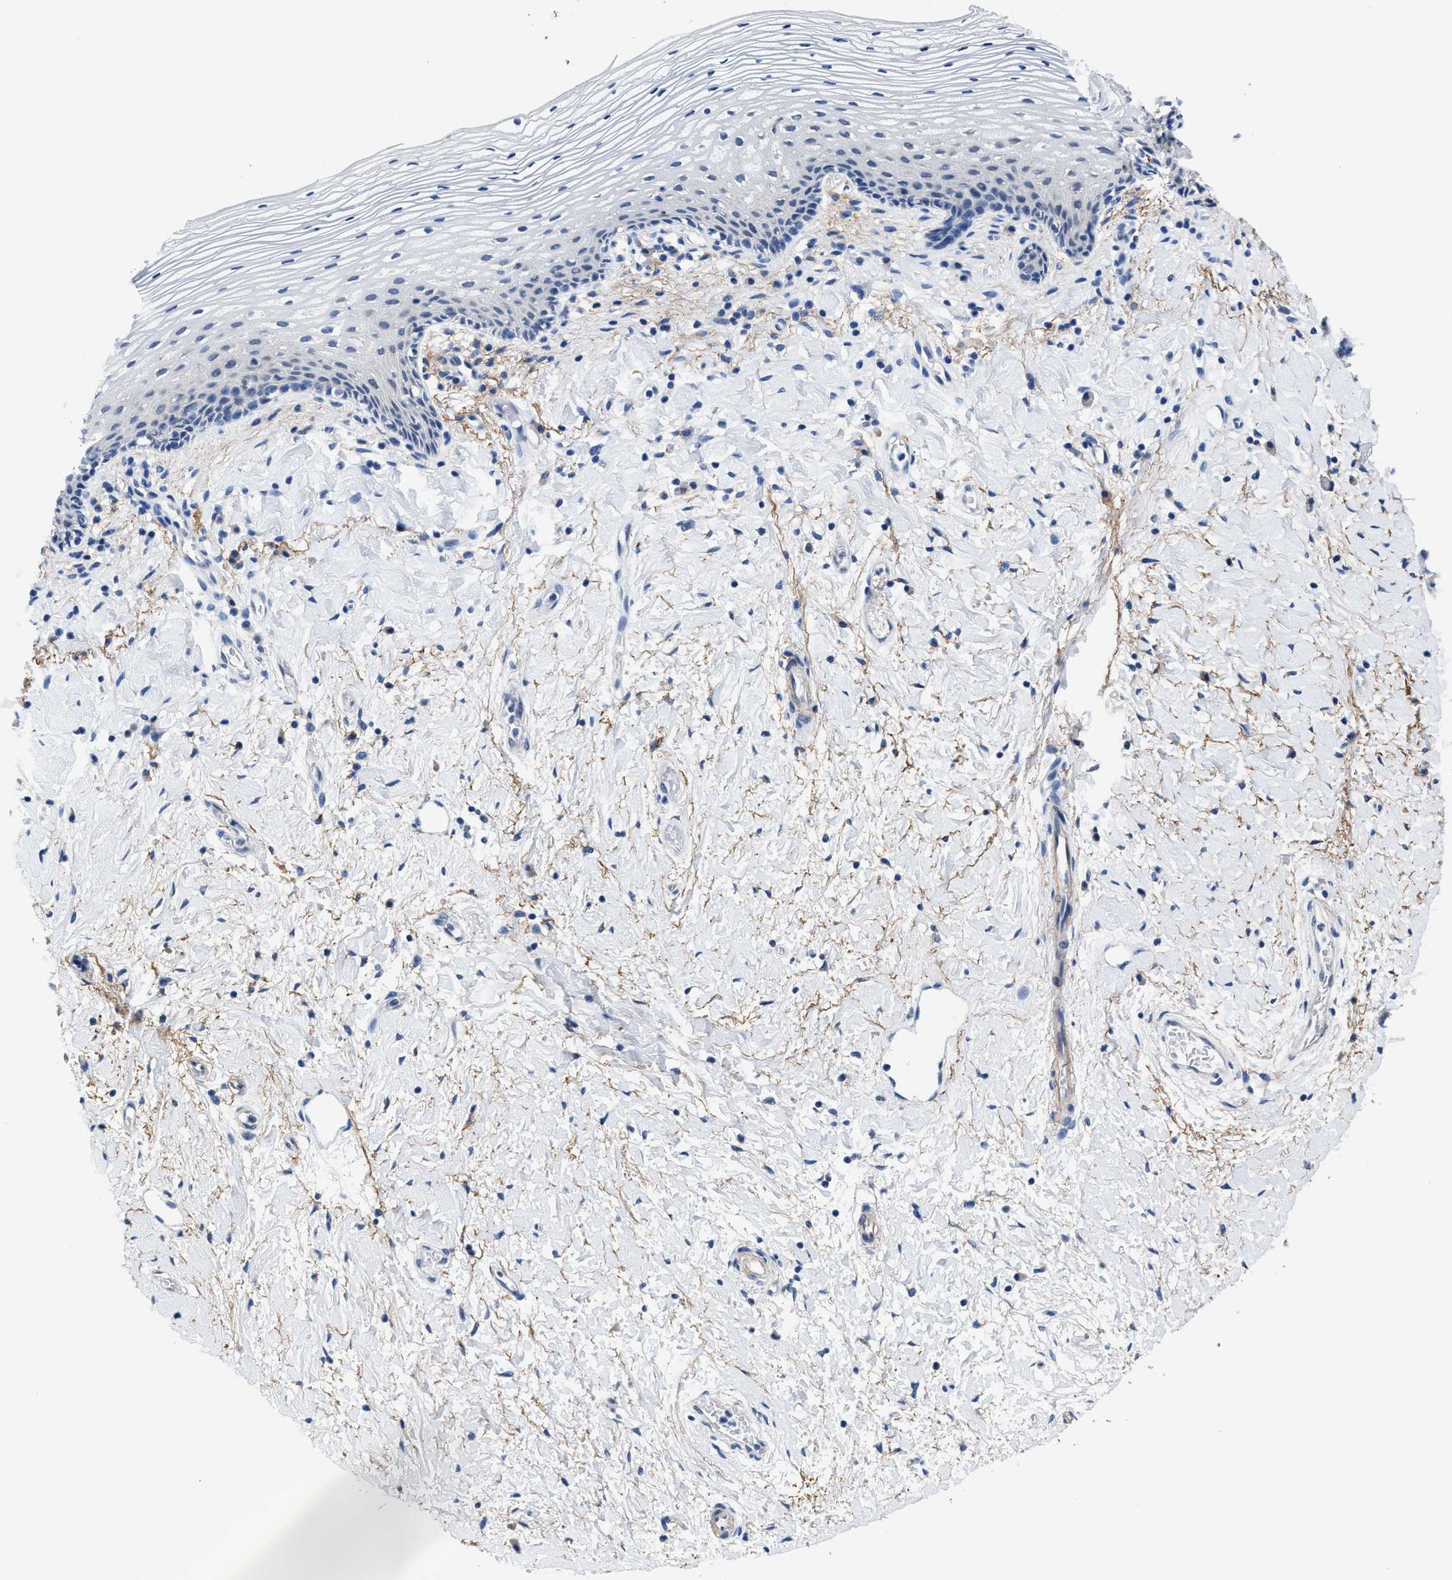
{"staining": {"intensity": "negative", "quantity": "none", "location": "none"}, "tissue": "vagina", "cell_type": "Squamous epithelial cells", "image_type": "normal", "snomed": [{"axis": "morphology", "description": "Normal tissue, NOS"}, {"axis": "topography", "description": "Vagina"}], "caption": "This is an IHC histopathology image of unremarkable human vagina. There is no positivity in squamous epithelial cells.", "gene": "MYH3", "patient": {"sex": "female", "age": 60}}